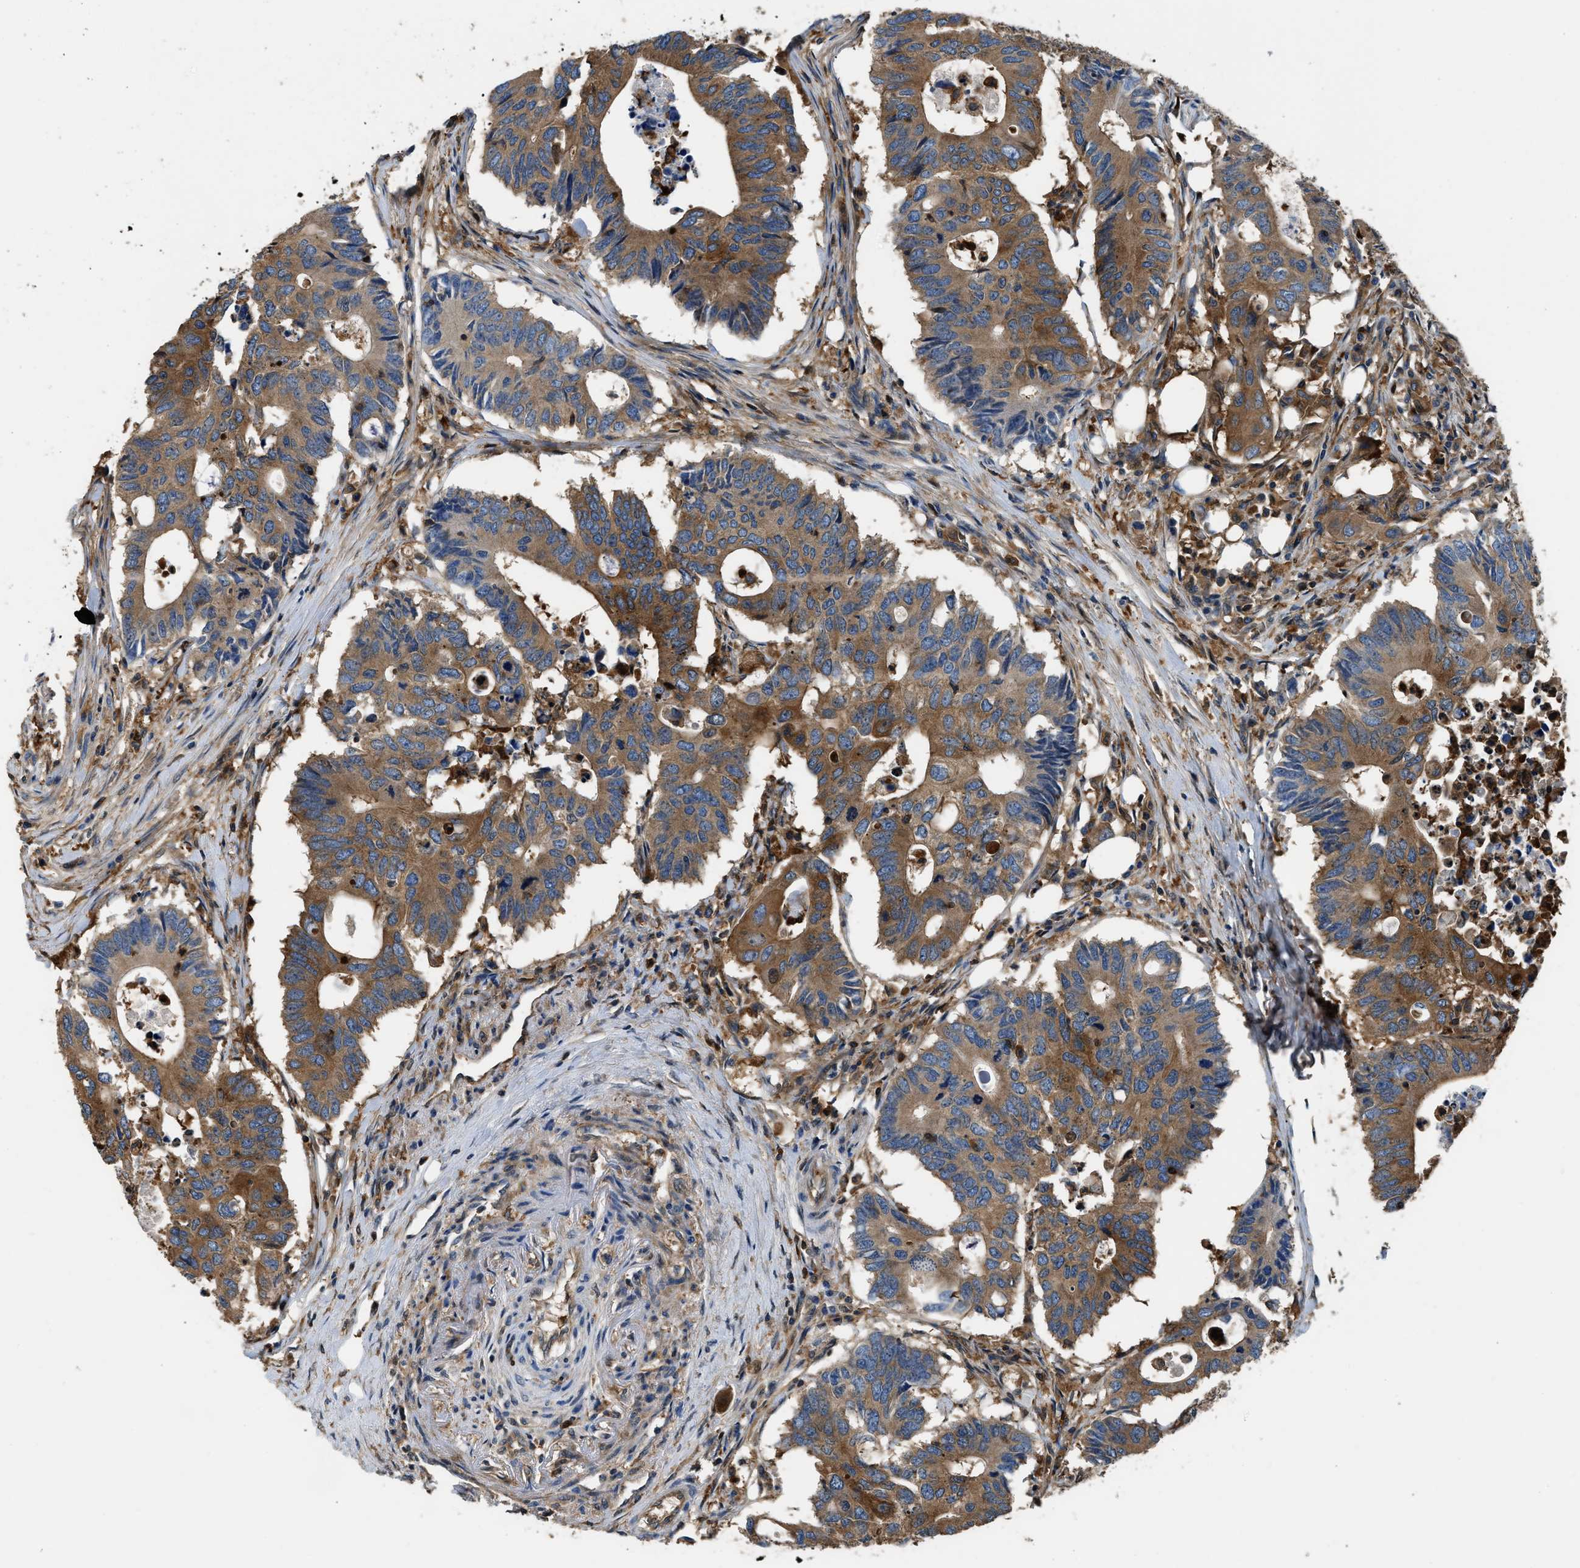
{"staining": {"intensity": "moderate", "quantity": ">75%", "location": "cytoplasmic/membranous"}, "tissue": "colorectal cancer", "cell_type": "Tumor cells", "image_type": "cancer", "snomed": [{"axis": "morphology", "description": "Adenocarcinoma, NOS"}, {"axis": "topography", "description": "Colon"}], "caption": "Protein analysis of adenocarcinoma (colorectal) tissue shows moderate cytoplasmic/membranous staining in about >75% of tumor cells. The staining was performed using DAB (3,3'-diaminobenzidine) to visualize the protein expression in brown, while the nuclei were stained in blue with hematoxylin (Magnification: 20x).", "gene": "PKM", "patient": {"sex": "male", "age": 71}}